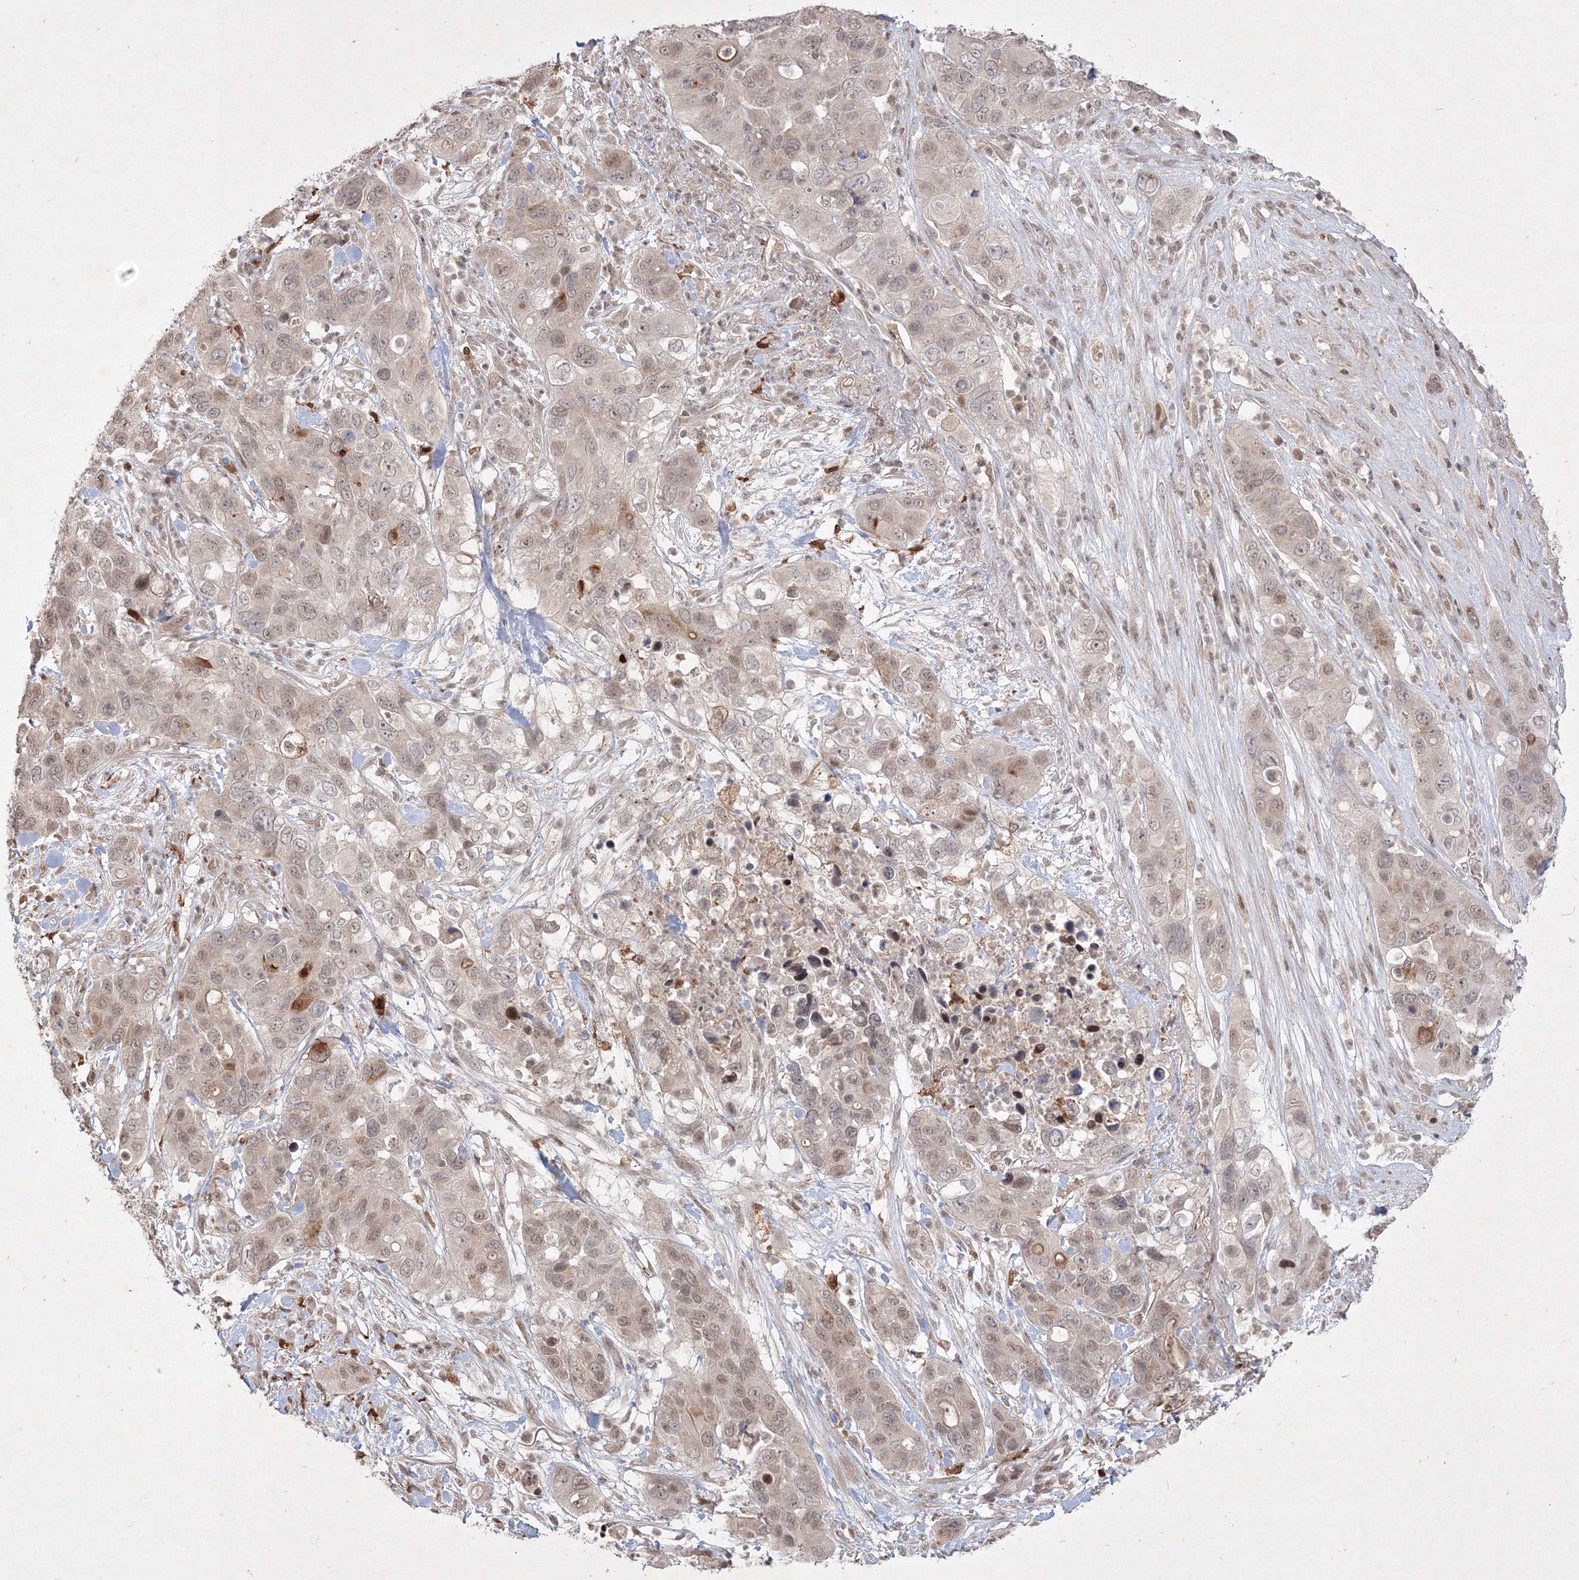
{"staining": {"intensity": "weak", "quantity": "<25%", "location": "nuclear"}, "tissue": "pancreatic cancer", "cell_type": "Tumor cells", "image_type": "cancer", "snomed": [{"axis": "morphology", "description": "Adenocarcinoma, NOS"}, {"axis": "topography", "description": "Pancreas"}], "caption": "The micrograph reveals no staining of tumor cells in pancreatic cancer.", "gene": "TAB1", "patient": {"sex": "female", "age": 71}}